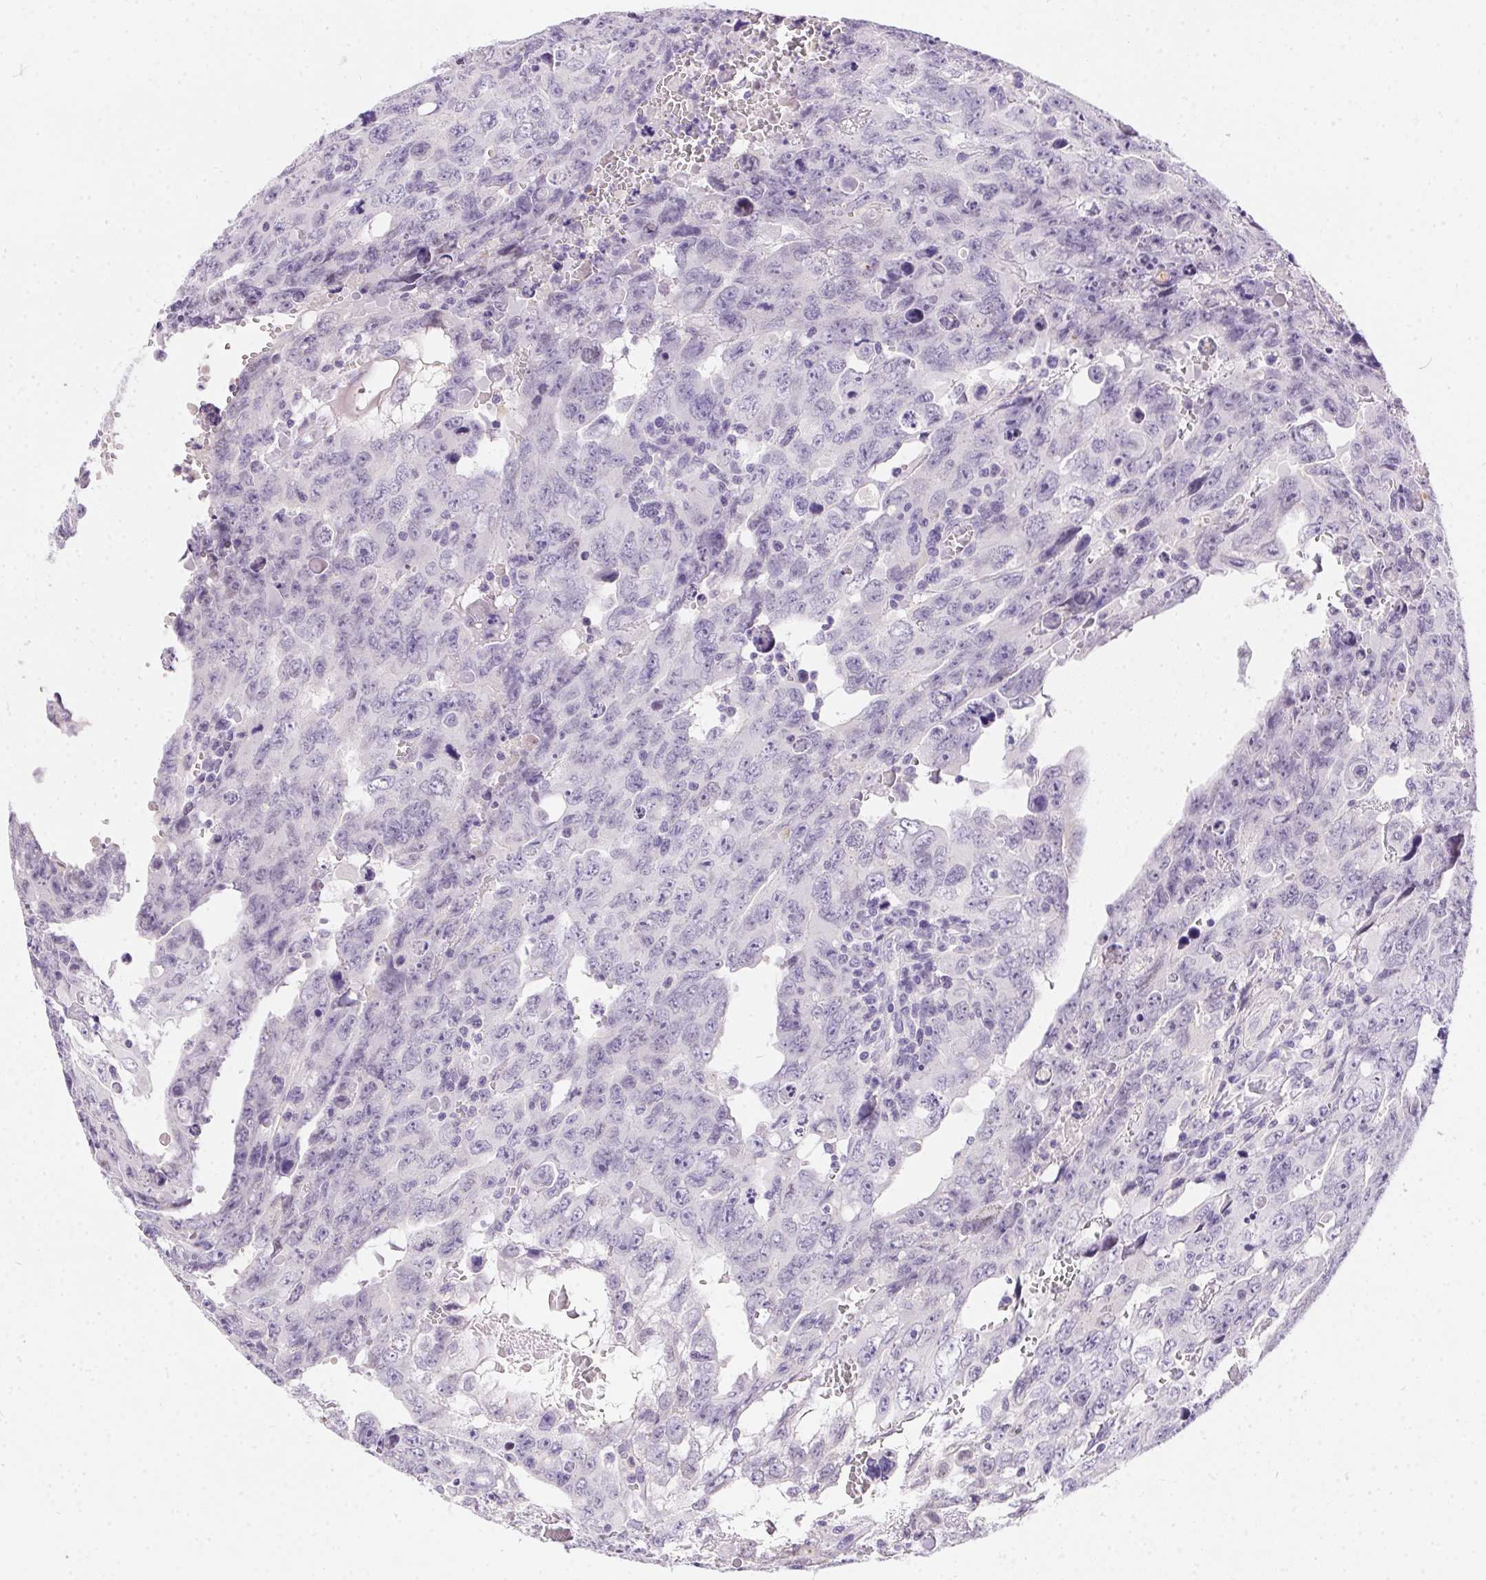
{"staining": {"intensity": "negative", "quantity": "none", "location": "none"}, "tissue": "testis cancer", "cell_type": "Tumor cells", "image_type": "cancer", "snomed": [{"axis": "morphology", "description": "Carcinoma, Embryonal, NOS"}, {"axis": "topography", "description": "Testis"}], "caption": "Tumor cells are negative for brown protein staining in testis embryonal carcinoma.", "gene": "SSTR4", "patient": {"sex": "male", "age": 24}}